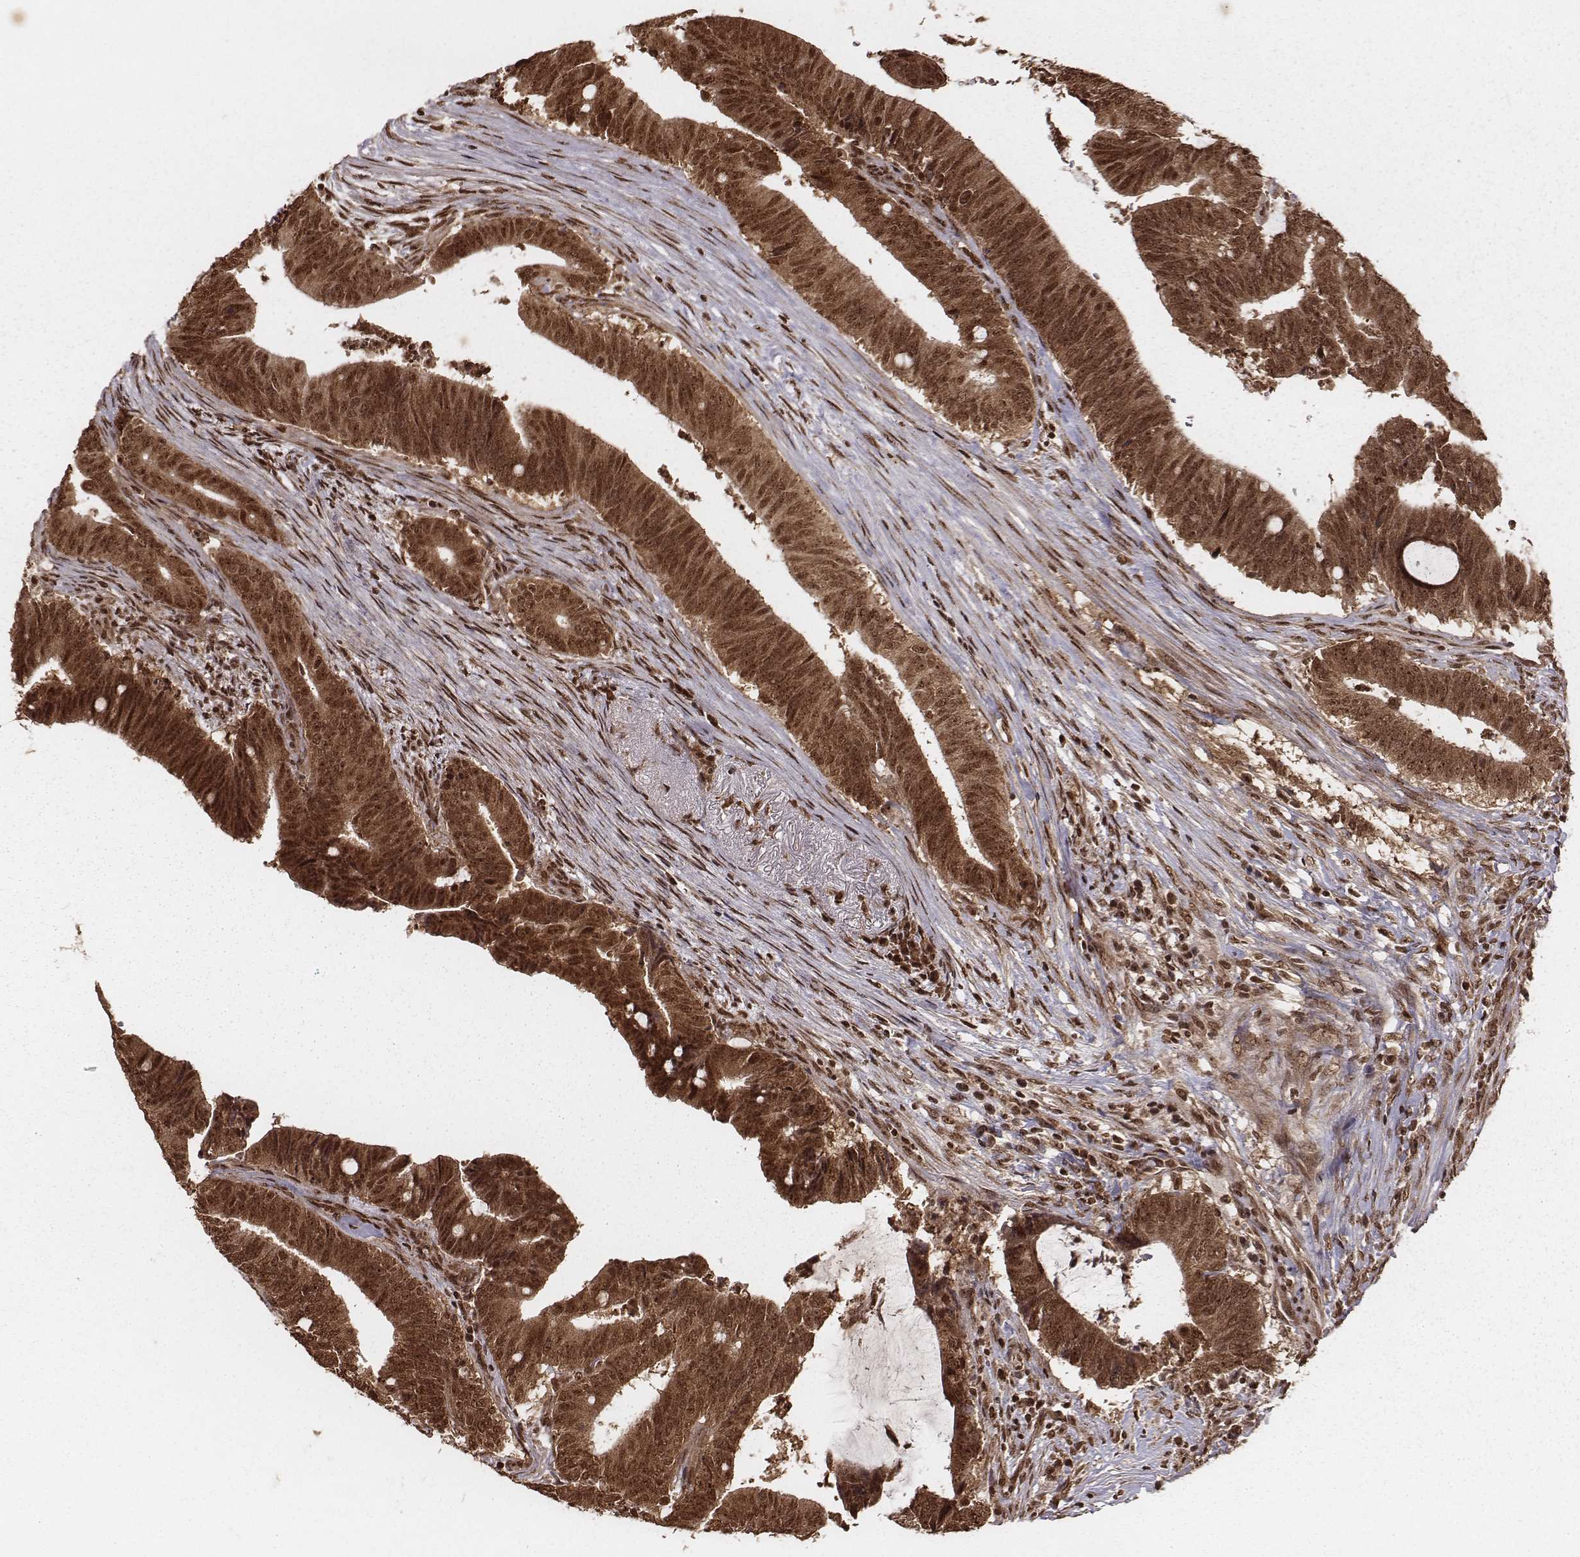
{"staining": {"intensity": "strong", "quantity": ">75%", "location": "cytoplasmic/membranous,nuclear"}, "tissue": "colorectal cancer", "cell_type": "Tumor cells", "image_type": "cancer", "snomed": [{"axis": "morphology", "description": "Adenocarcinoma, NOS"}, {"axis": "topography", "description": "Colon"}], "caption": "The photomicrograph displays a brown stain indicating the presence of a protein in the cytoplasmic/membranous and nuclear of tumor cells in adenocarcinoma (colorectal).", "gene": "NFX1", "patient": {"sex": "female", "age": 43}}